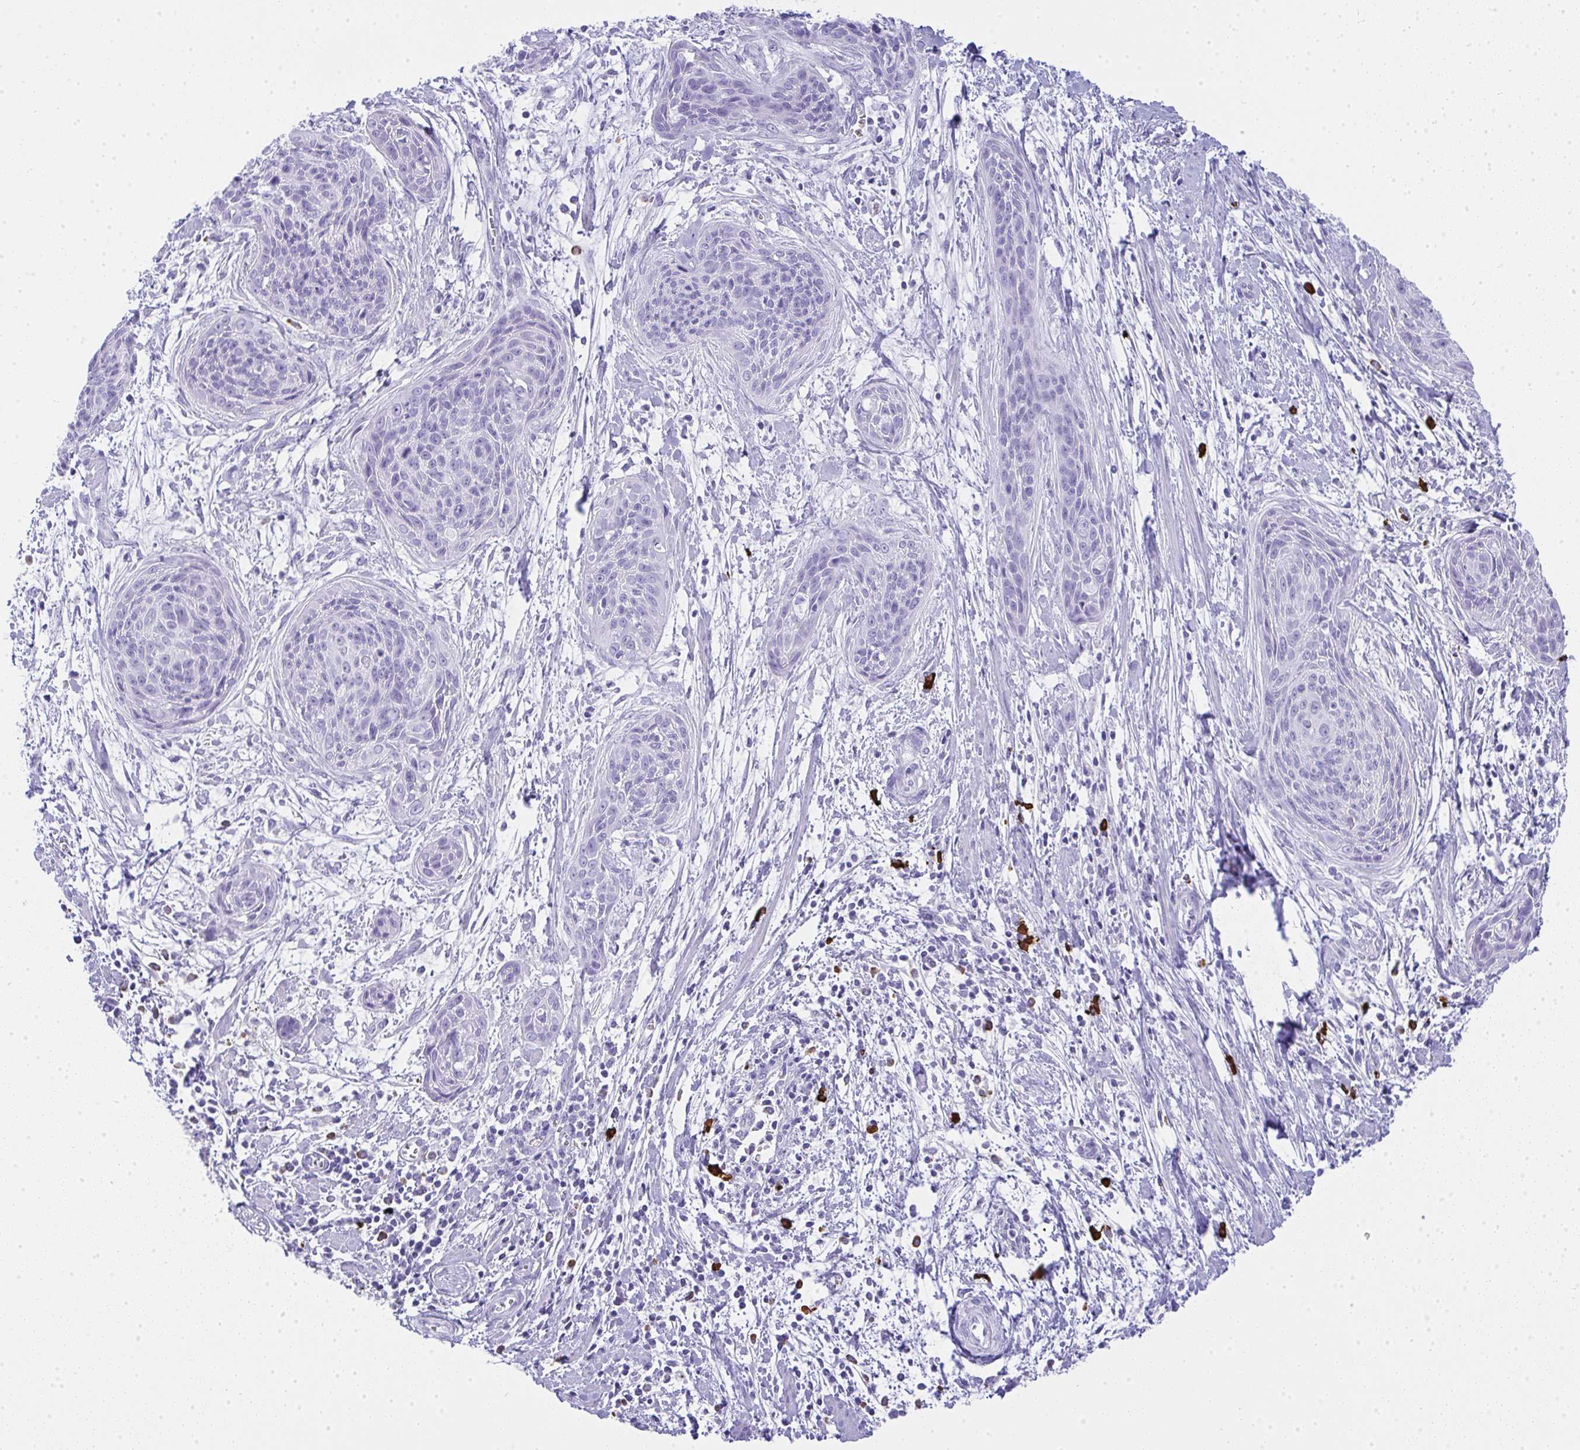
{"staining": {"intensity": "negative", "quantity": "none", "location": "none"}, "tissue": "cervical cancer", "cell_type": "Tumor cells", "image_type": "cancer", "snomed": [{"axis": "morphology", "description": "Squamous cell carcinoma, NOS"}, {"axis": "topography", "description": "Cervix"}], "caption": "IHC of cervical cancer demonstrates no positivity in tumor cells.", "gene": "CDADC1", "patient": {"sex": "female", "age": 55}}